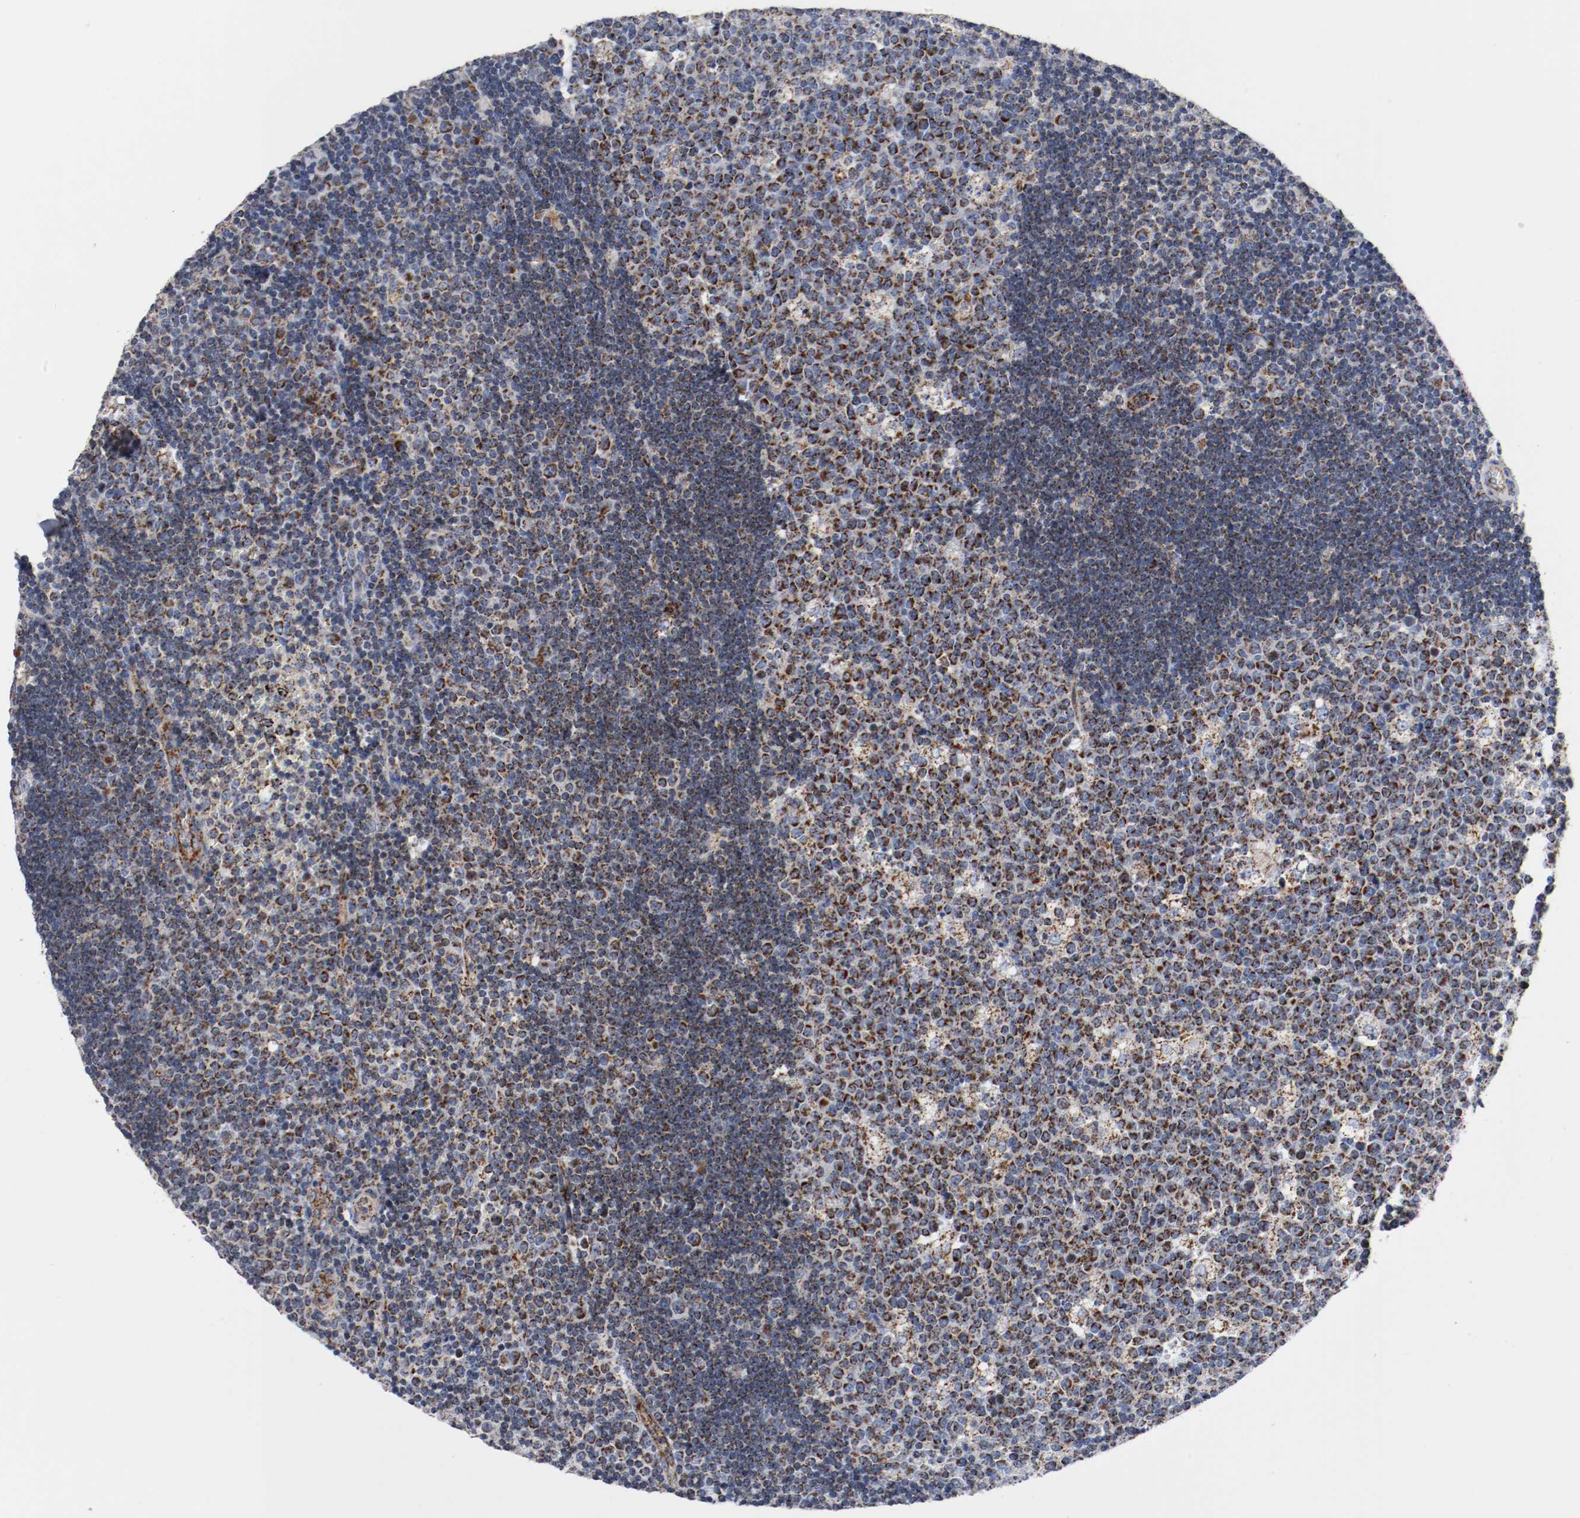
{"staining": {"intensity": "strong", "quantity": ">75%", "location": "cytoplasmic/membranous"}, "tissue": "lymph node", "cell_type": "Germinal center cells", "image_type": "normal", "snomed": [{"axis": "morphology", "description": "Normal tissue, NOS"}, {"axis": "topography", "description": "Lymph node"}, {"axis": "topography", "description": "Salivary gland"}], "caption": "A brown stain highlights strong cytoplasmic/membranous expression of a protein in germinal center cells of benign lymph node. The protein of interest is stained brown, and the nuclei are stained in blue (DAB IHC with brightfield microscopy, high magnification).", "gene": "TUBD1", "patient": {"sex": "male", "age": 8}}